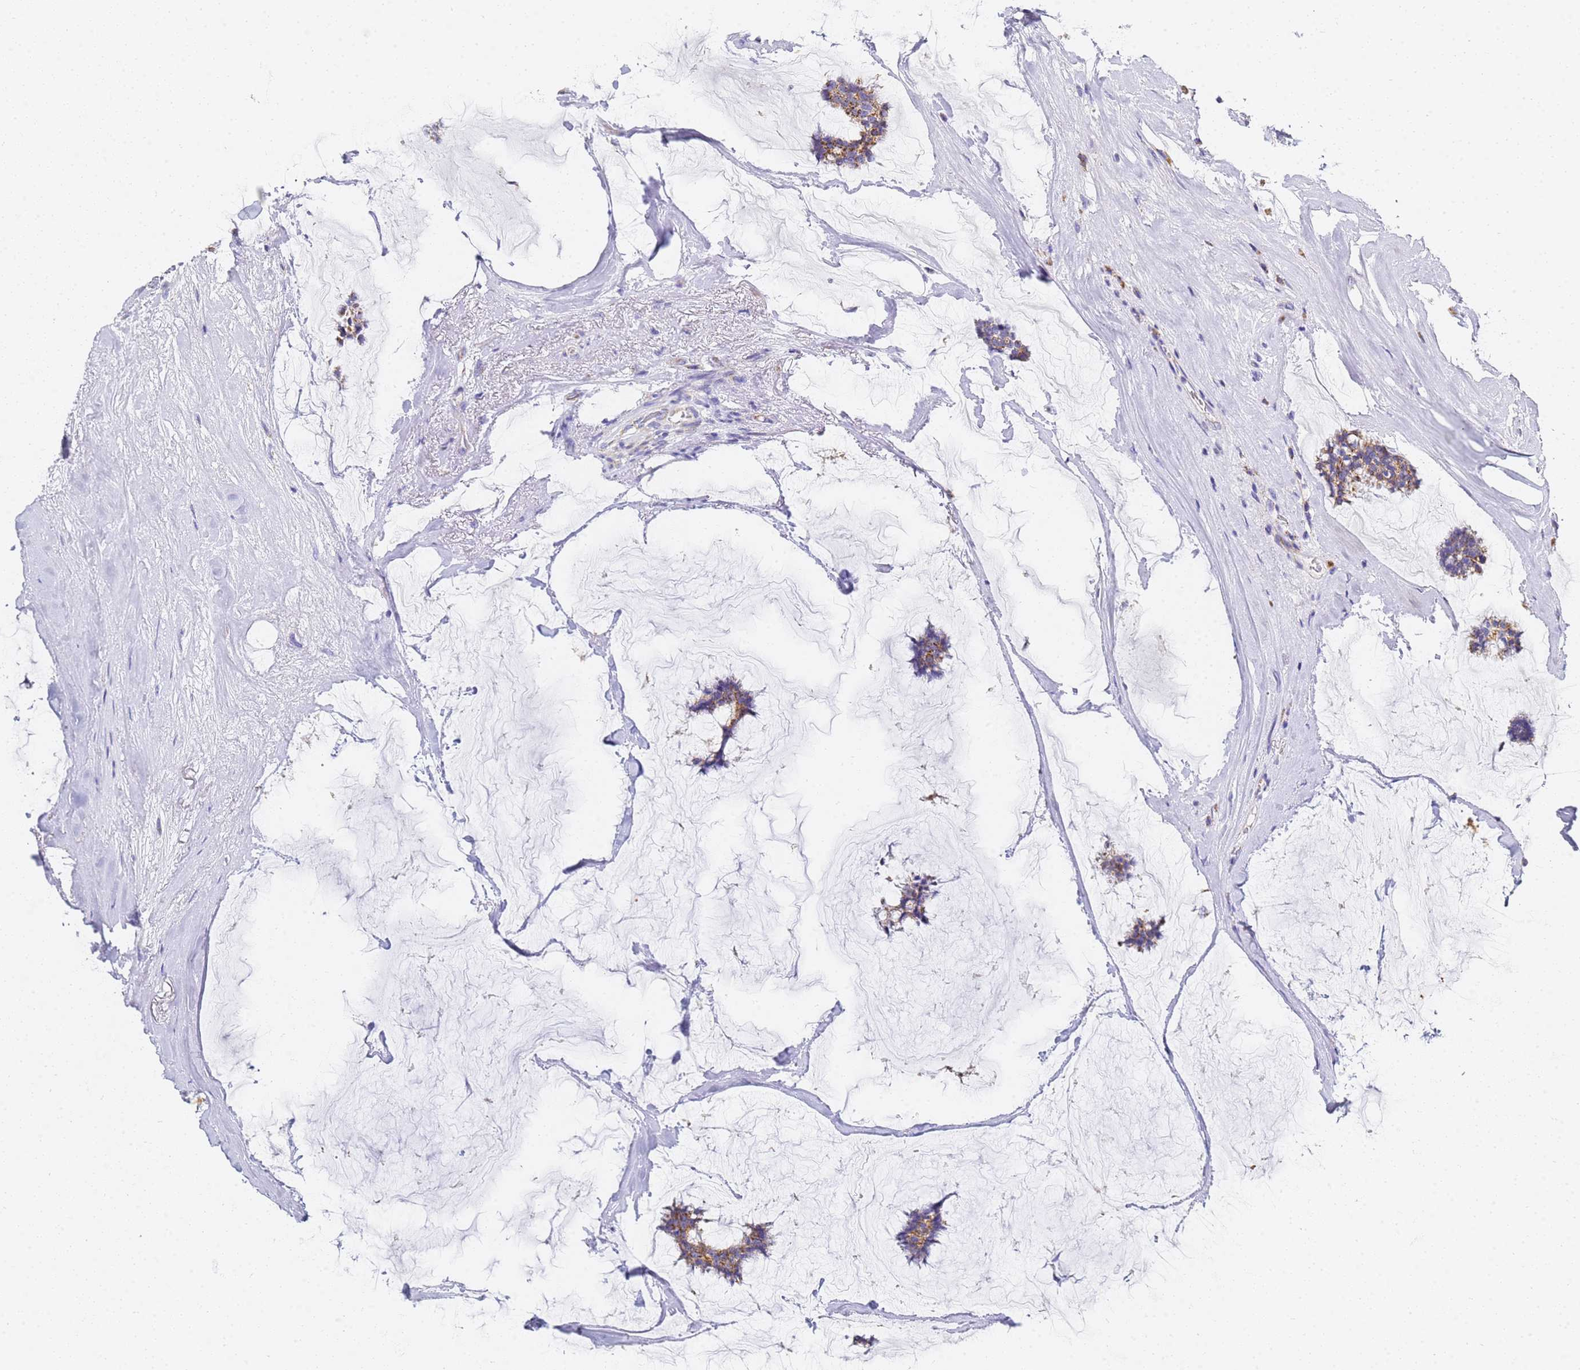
{"staining": {"intensity": "moderate", "quantity": ">75%", "location": "cytoplasmic/membranous"}, "tissue": "breast cancer", "cell_type": "Tumor cells", "image_type": "cancer", "snomed": [{"axis": "morphology", "description": "Duct carcinoma"}, {"axis": "topography", "description": "Breast"}], "caption": "A medium amount of moderate cytoplasmic/membranous expression is appreciated in approximately >75% of tumor cells in breast cancer (intraductal carcinoma) tissue.", "gene": "CNIH4", "patient": {"sex": "female", "age": 93}}